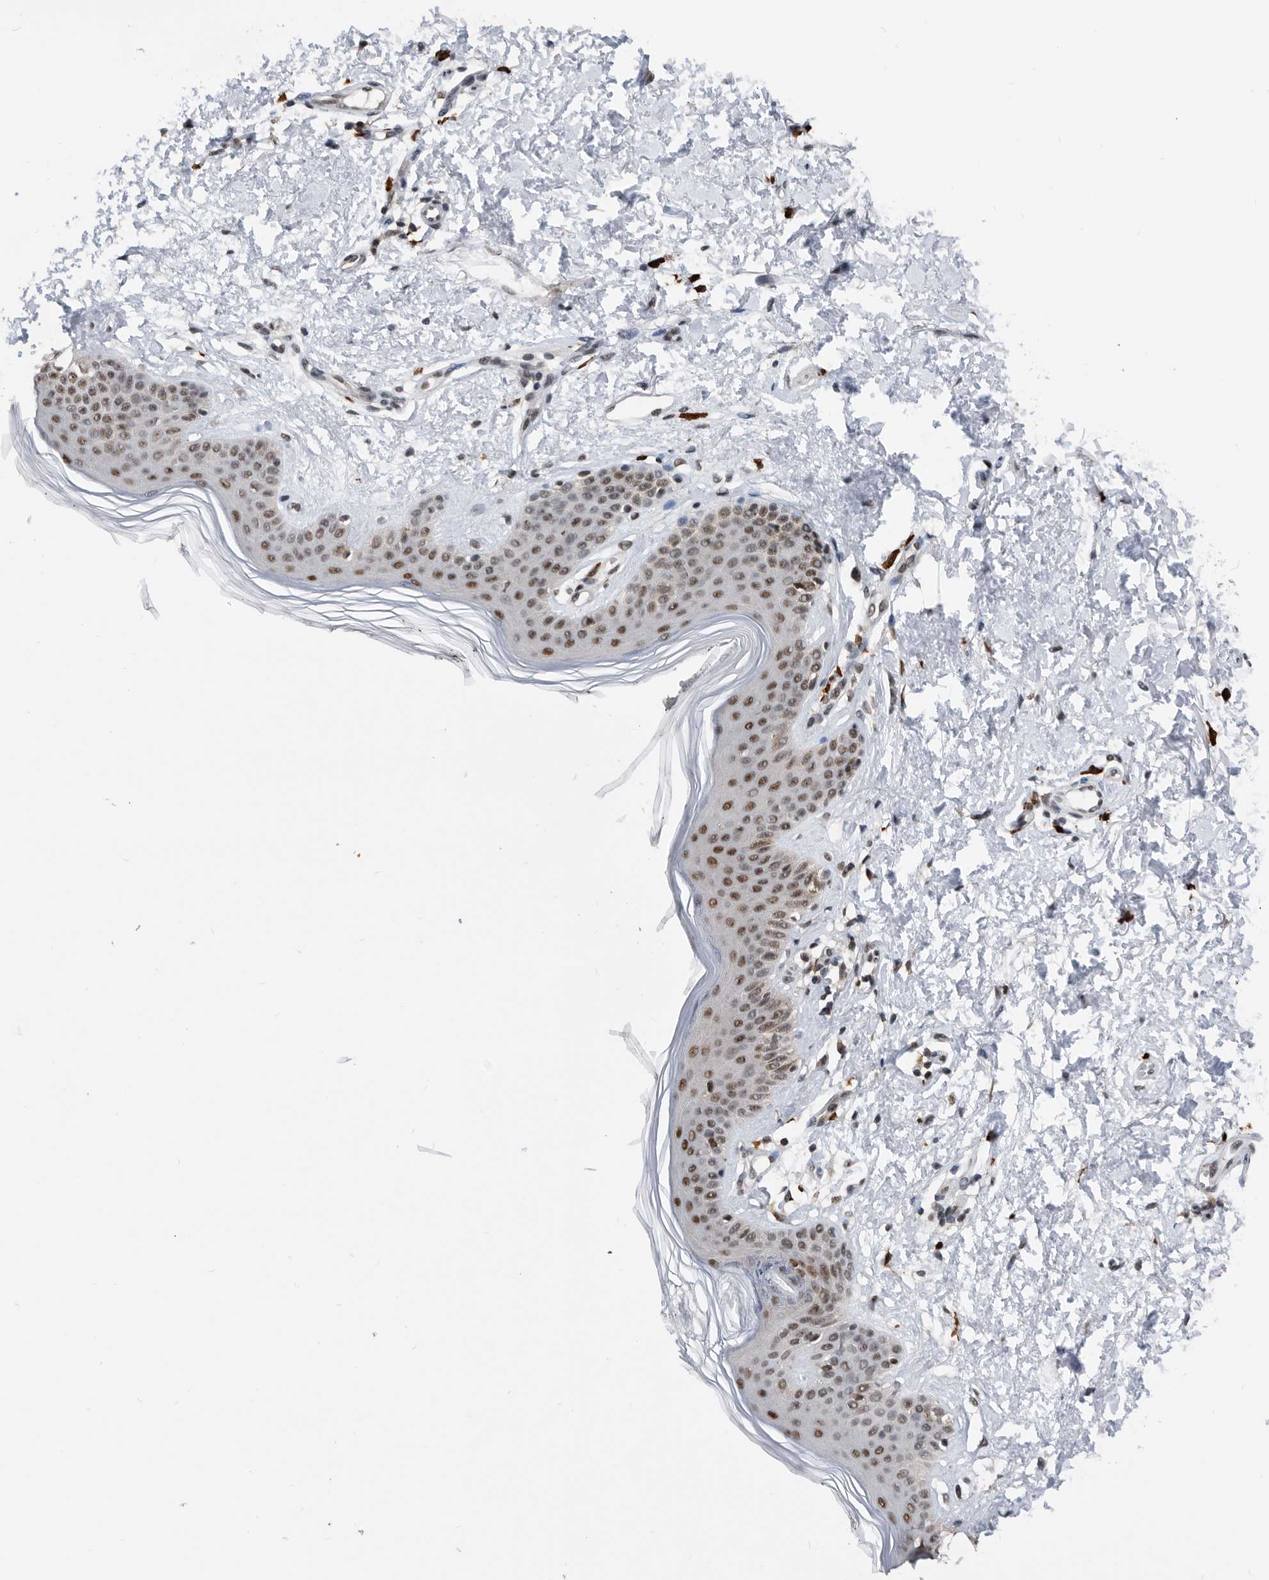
{"staining": {"intensity": "weak", "quantity": ">75%", "location": "nuclear"}, "tissue": "skin", "cell_type": "Fibroblasts", "image_type": "normal", "snomed": [{"axis": "morphology", "description": "Normal tissue, NOS"}, {"axis": "topography", "description": "Skin"}], "caption": "IHC (DAB) staining of normal human skin displays weak nuclear protein staining in about >75% of fibroblasts.", "gene": "ZNF260", "patient": {"sex": "female", "age": 64}}